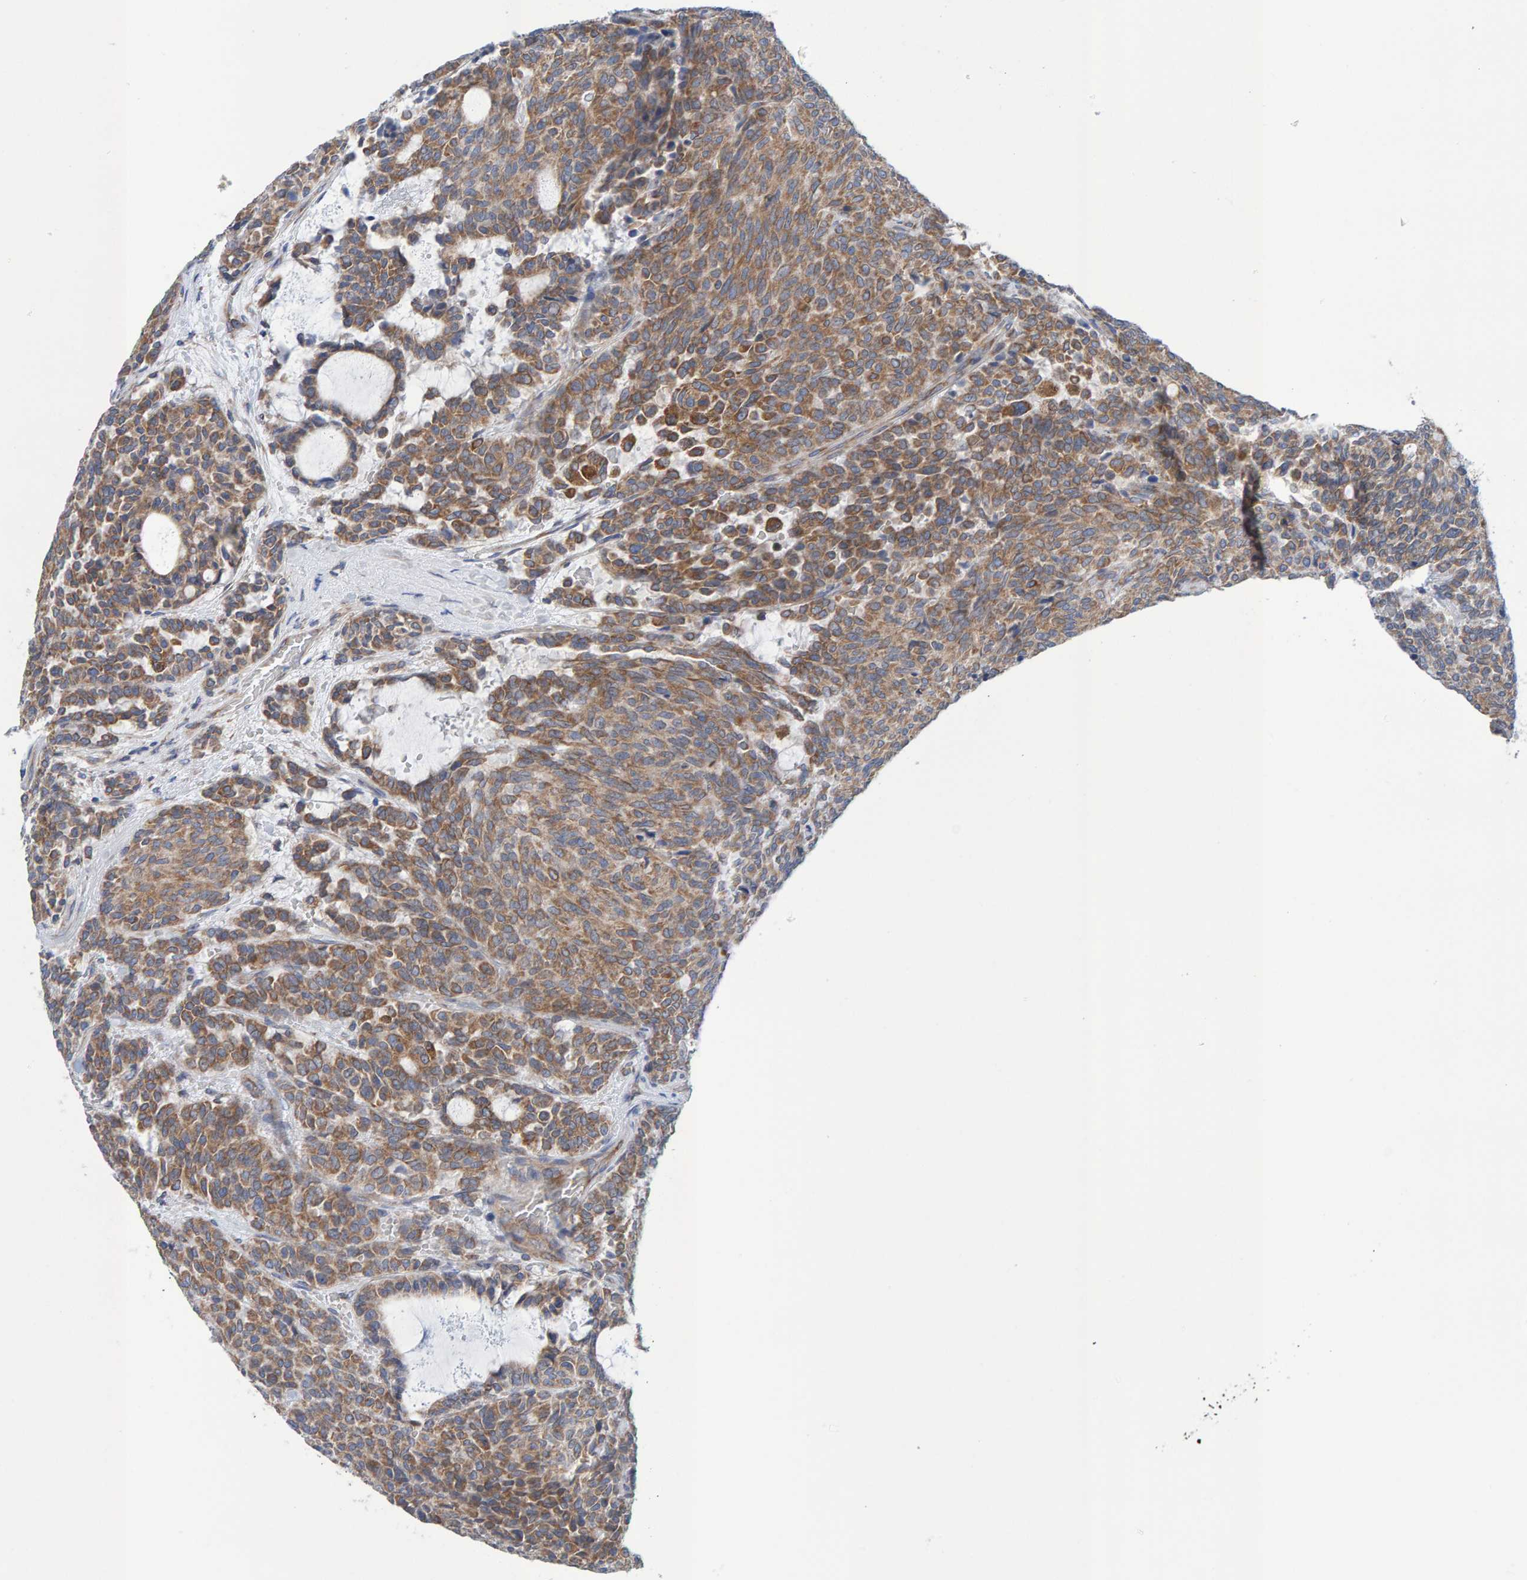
{"staining": {"intensity": "moderate", "quantity": ">75%", "location": "cytoplasmic/membranous"}, "tissue": "carcinoid", "cell_type": "Tumor cells", "image_type": "cancer", "snomed": [{"axis": "morphology", "description": "Carcinoid, malignant, NOS"}, {"axis": "topography", "description": "Pancreas"}], "caption": "Protein staining of malignant carcinoid tissue displays moderate cytoplasmic/membranous staining in approximately >75% of tumor cells. (brown staining indicates protein expression, while blue staining denotes nuclei).", "gene": "CDK5RAP3", "patient": {"sex": "female", "age": 54}}